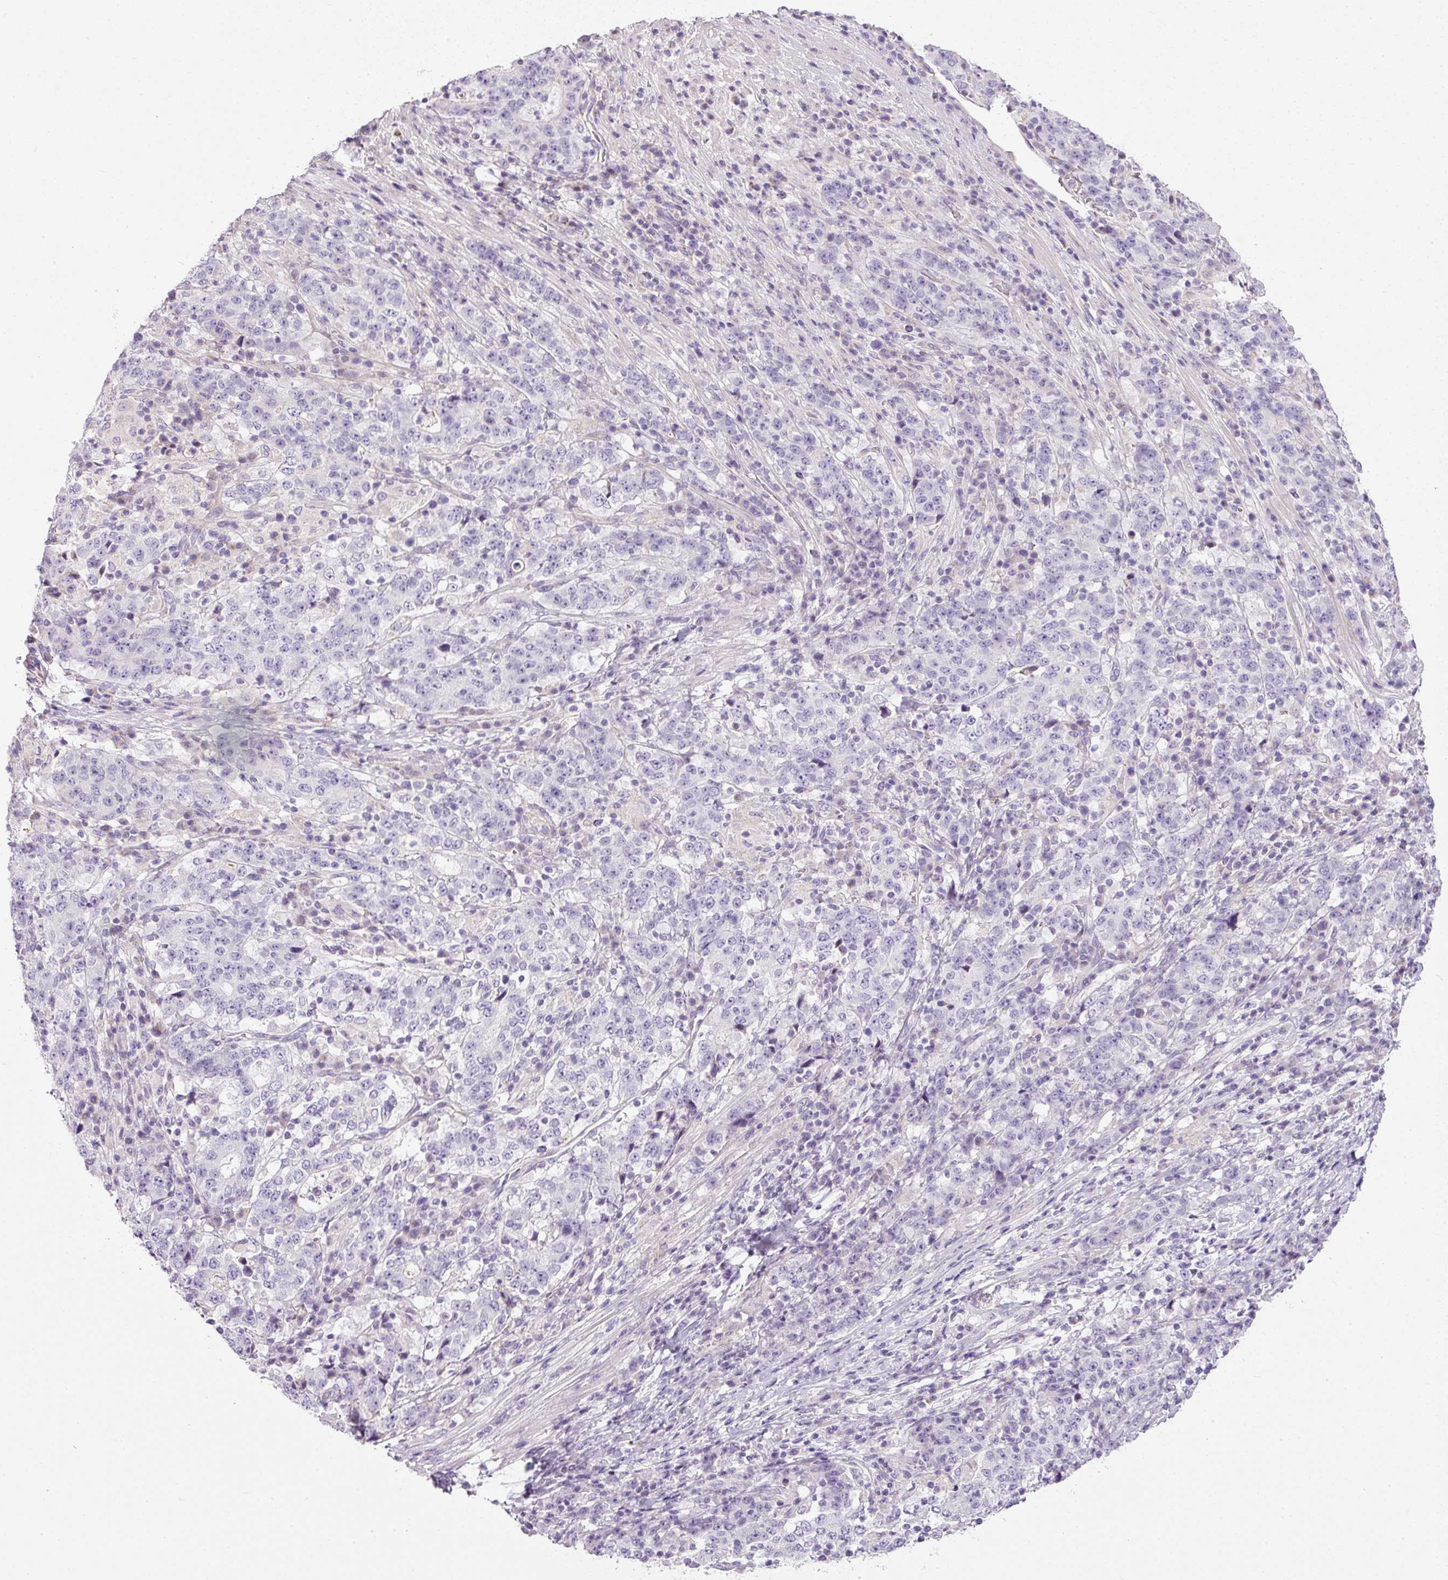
{"staining": {"intensity": "negative", "quantity": "none", "location": "none"}, "tissue": "stomach cancer", "cell_type": "Tumor cells", "image_type": "cancer", "snomed": [{"axis": "morphology", "description": "Adenocarcinoma, NOS"}, {"axis": "topography", "description": "Stomach"}], "caption": "The photomicrograph exhibits no significant staining in tumor cells of adenocarcinoma (stomach).", "gene": "KPNA5", "patient": {"sex": "male", "age": 59}}